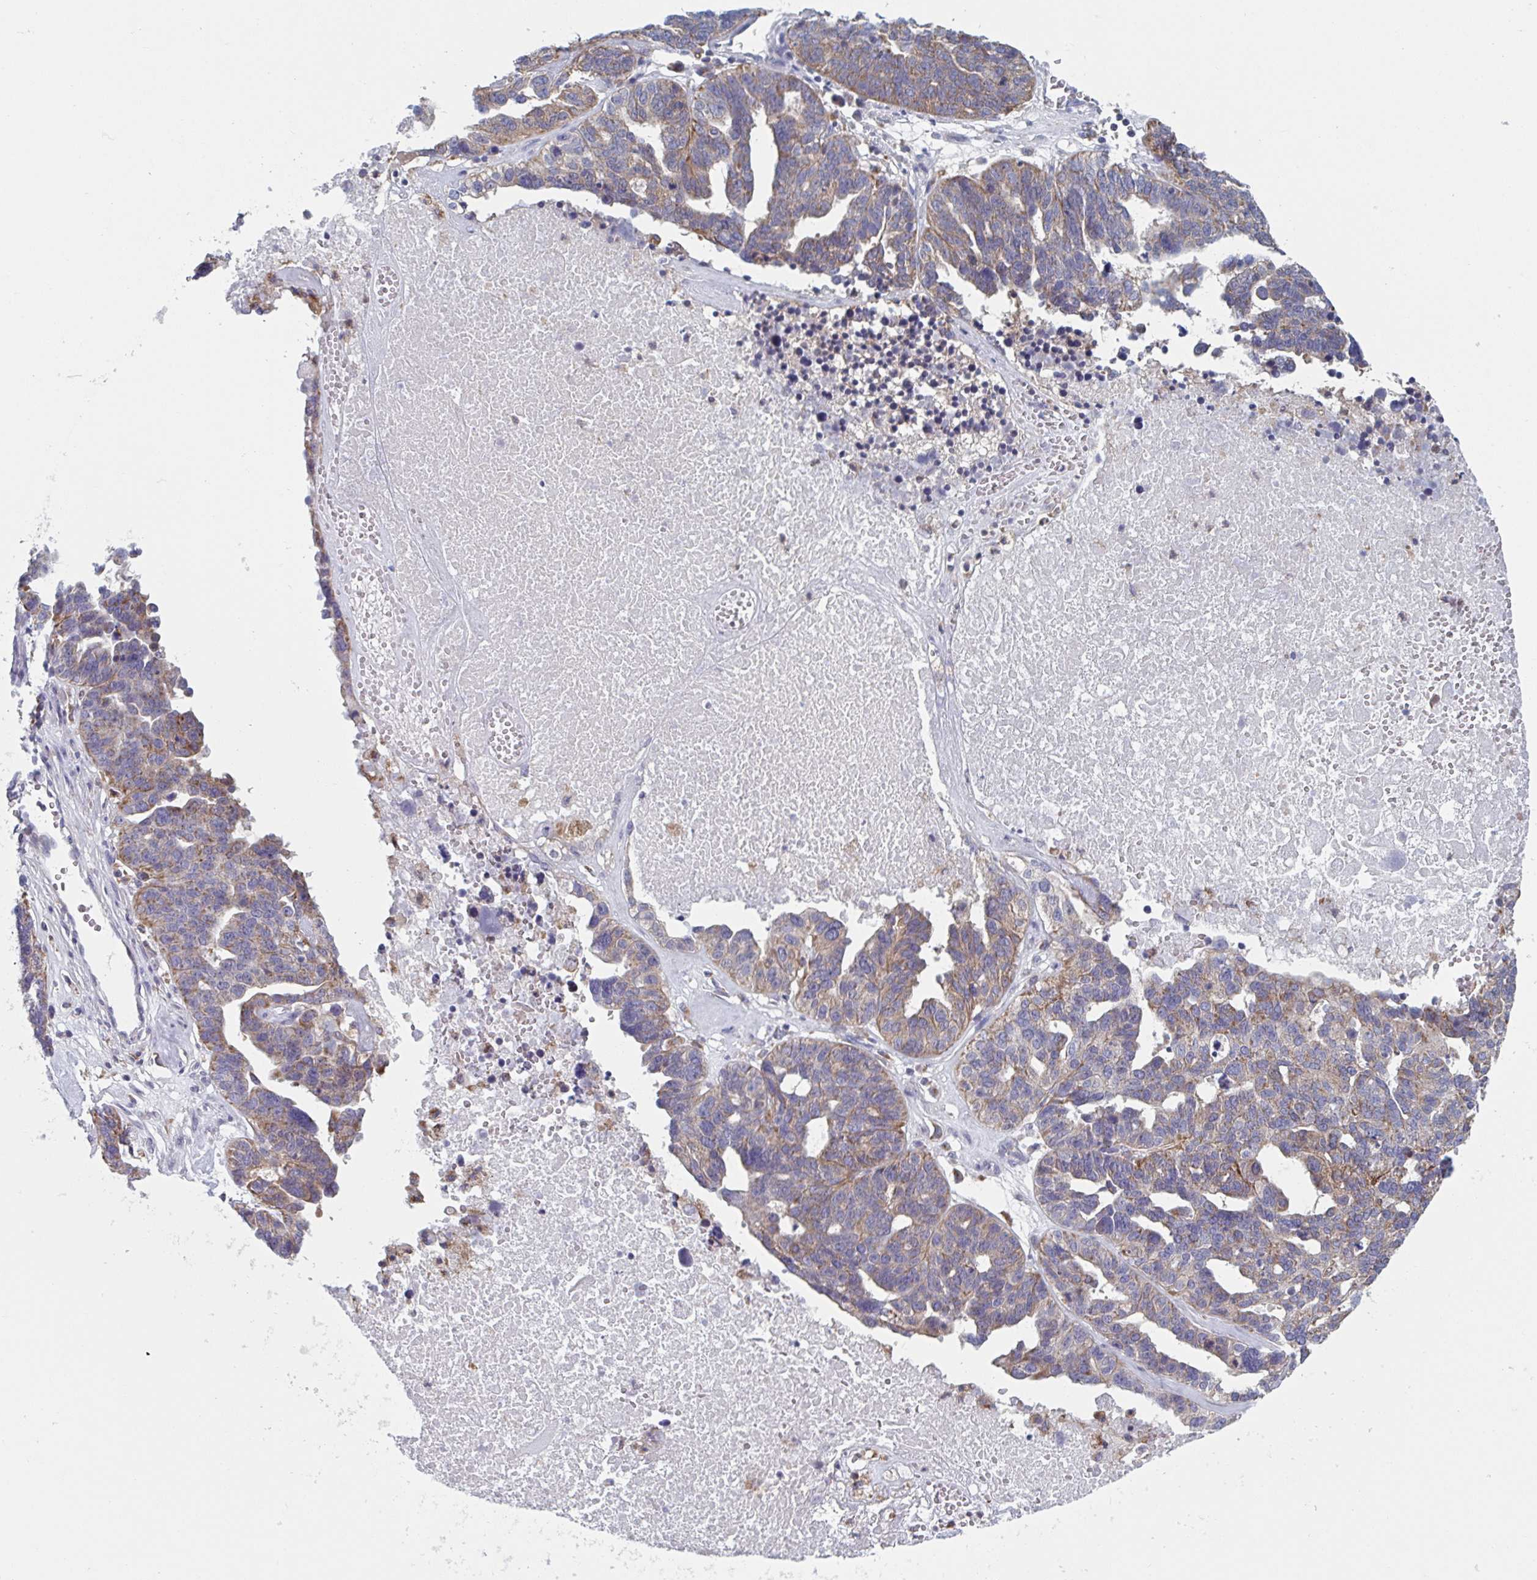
{"staining": {"intensity": "moderate", "quantity": "25%-75%", "location": "cytoplasmic/membranous"}, "tissue": "ovarian cancer", "cell_type": "Tumor cells", "image_type": "cancer", "snomed": [{"axis": "morphology", "description": "Cystadenocarcinoma, serous, NOS"}, {"axis": "topography", "description": "Ovary"}], "caption": "An image showing moderate cytoplasmic/membranous staining in approximately 25%-75% of tumor cells in serous cystadenocarcinoma (ovarian), as visualized by brown immunohistochemical staining.", "gene": "NIPSNAP1", "patient": {"sex": "female", "age": 59}}